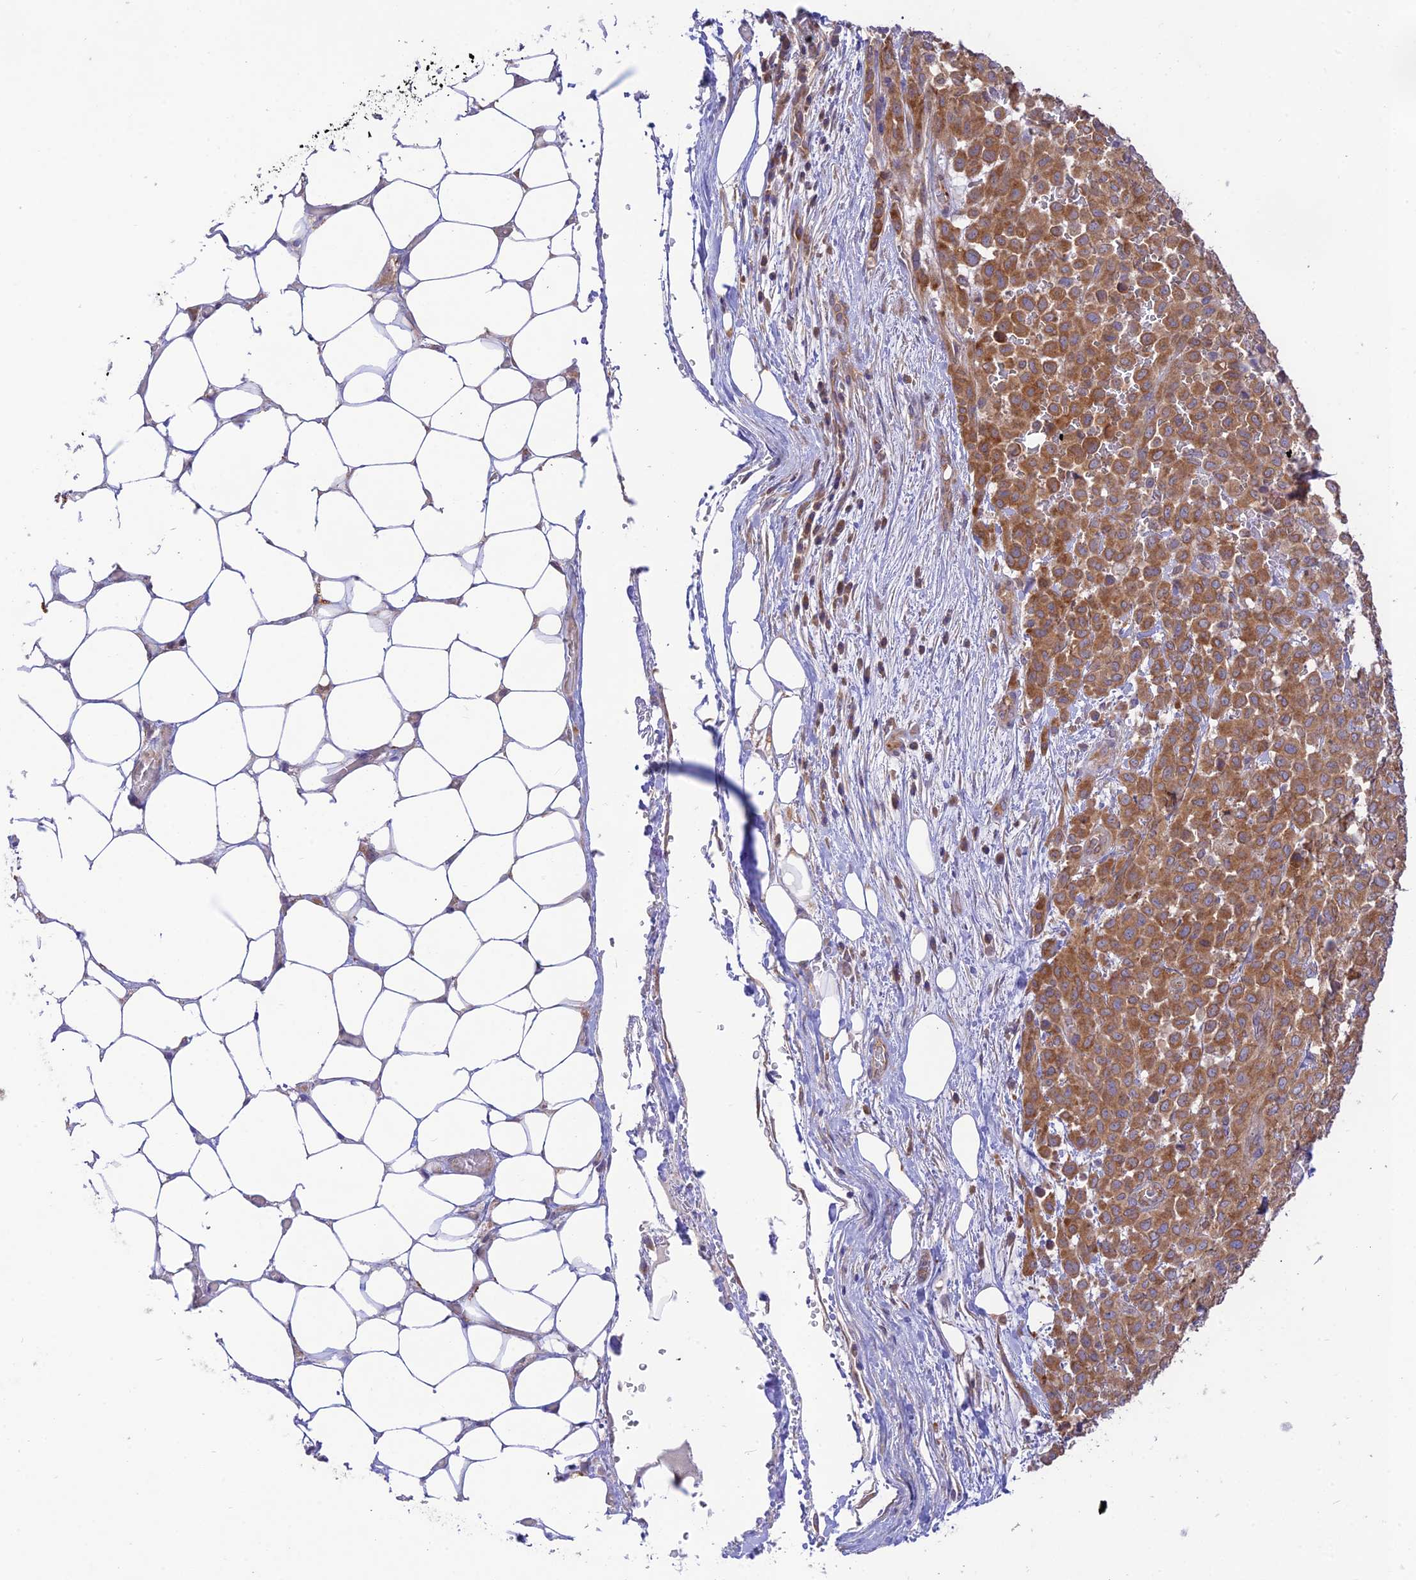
{"staining": {"intensity": "moderate", "quantity": ">75%", "location": "cytoplasmic/membranous"}, "tissue": "melanoma", "cell_type": "Tumor cells", "image_type": "cancer", "snomed": [{"axis": "morphology", "description": "Malignant melanoma, Metastatic site"}, {"axis": "topography", "description": "Skin"}], "caption": "IHC of melanoma shows medium levels of moderate cytoplasmic/membranous expression in approximately >75% of tumor cells.", "gene": "TMEM259", "patient": {"sex": "female", "age": 81}}